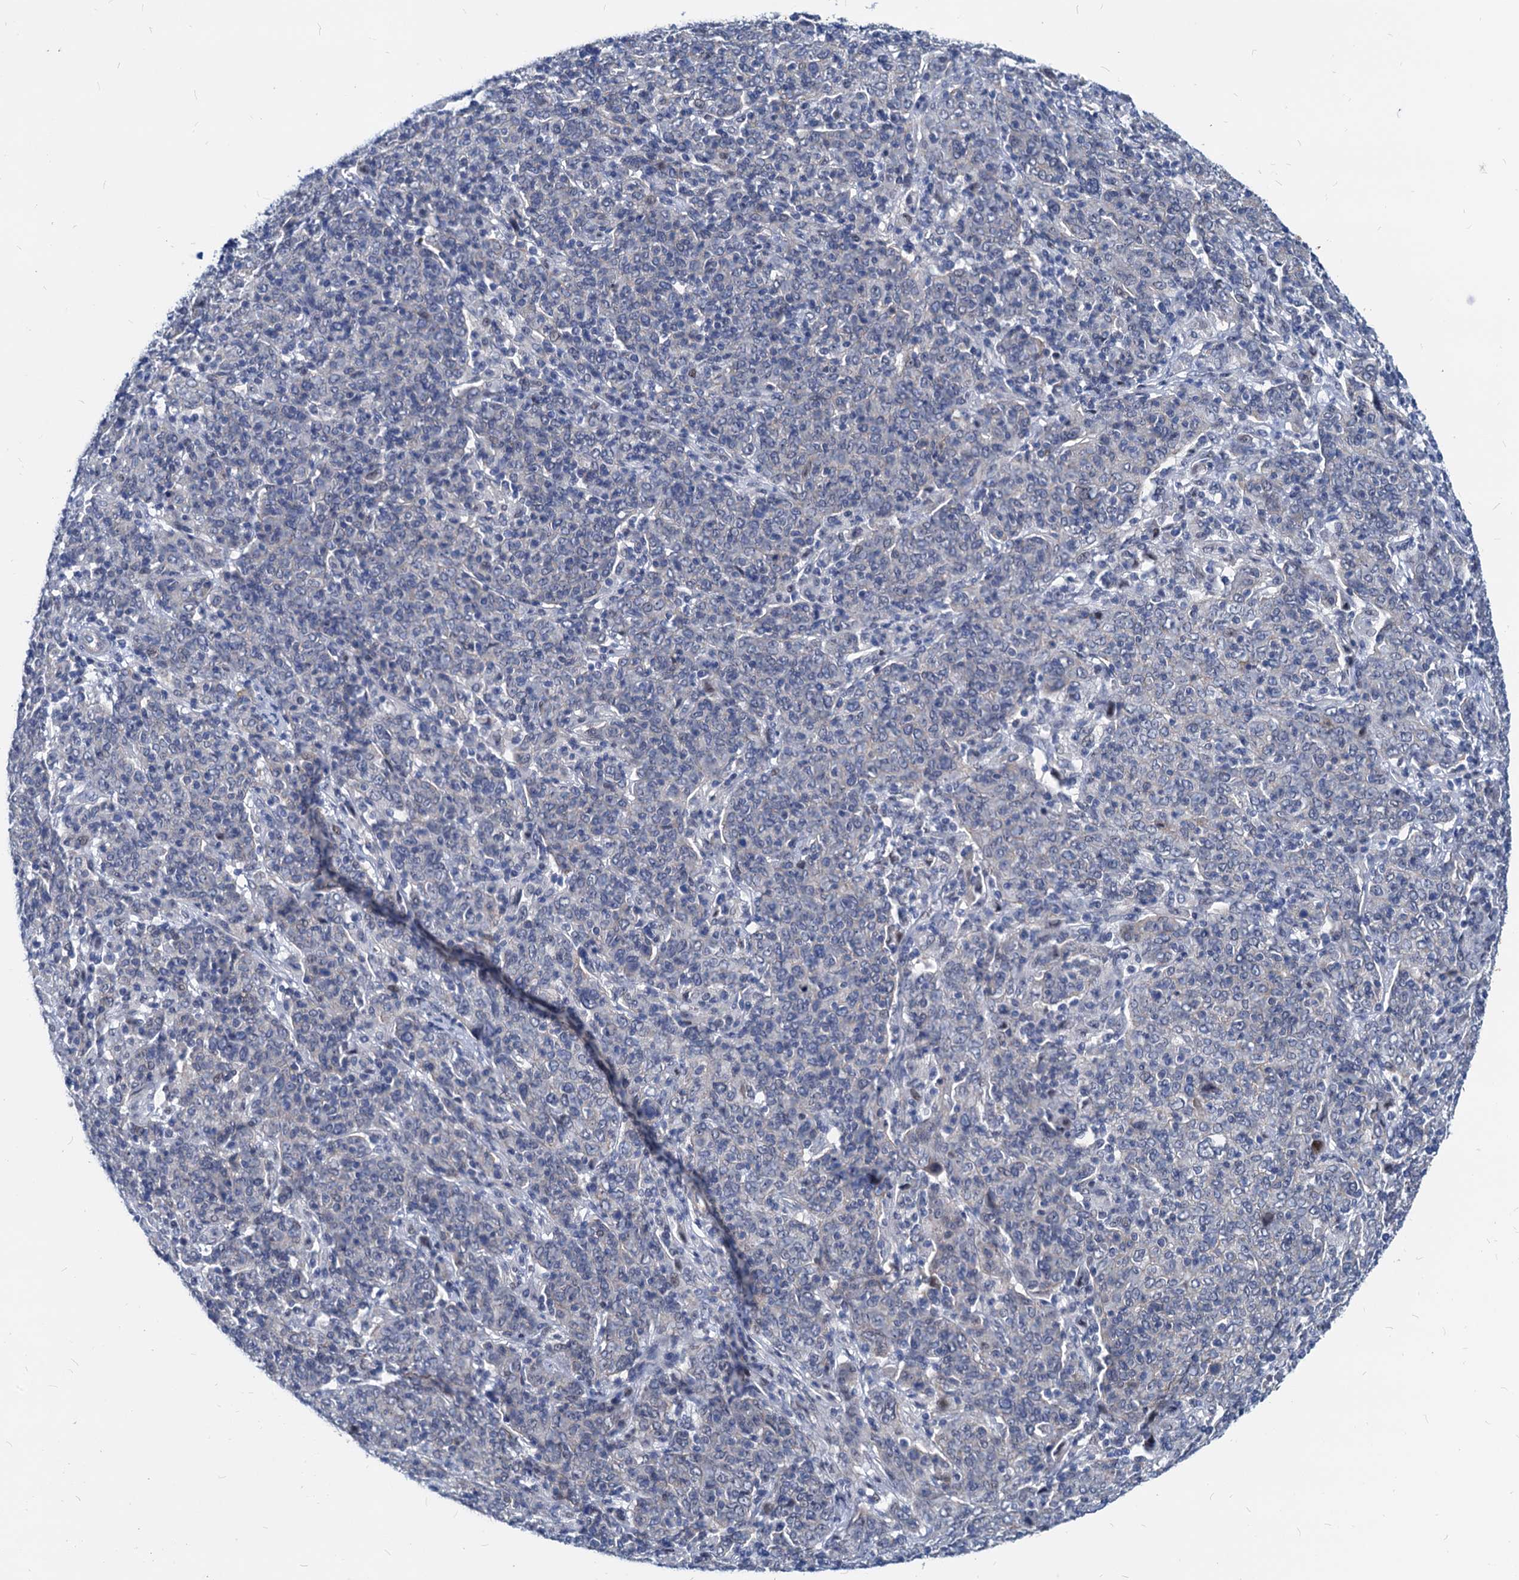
{"staining": {"intensity": "negative", "quantity": "none", "location": "none"}, "tissue": "cervical cancer", "cell_type": "Tumor cells", "image_type": "cancer", "snomed": [{"axis": "morphology", "description": "Squamous cell carcinoma, NOS"}, {"axis": "topography", "description": "Cervix"}], "caption": "Squamous cell carcinoma (cervical) was stained to show a protein in brown. There is no significant positivity in tumor cells. (DAB (3,3'-diaminobenzidine) immunohistochemistry, high magnification).", "gene": "HSF2", "patient": {"sex": "female", "age": 67}}